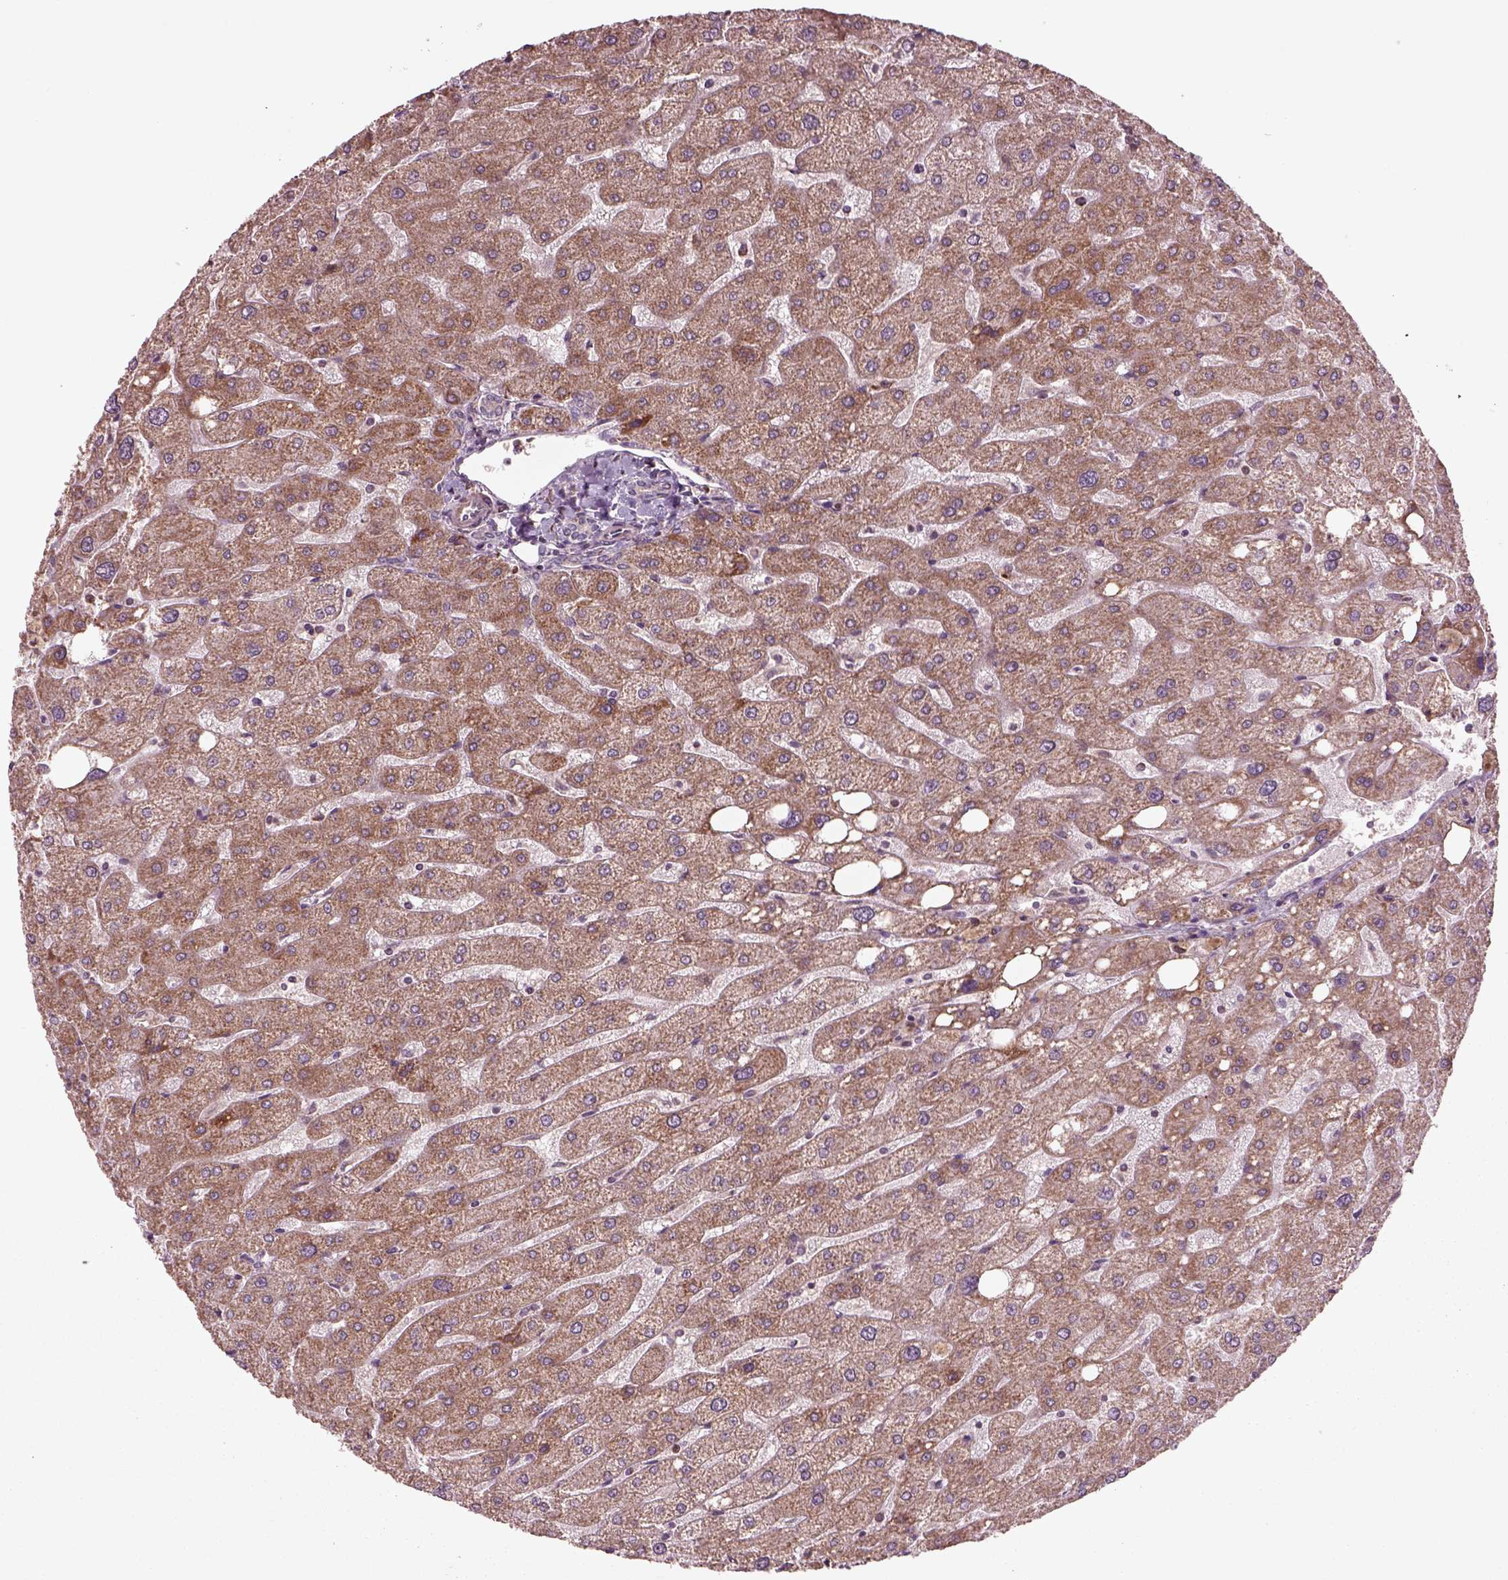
{"staining": {"intensity": "negative", "quantity": "none", "location": "none"}, "tissue": "liver", "cell_type": "Cholangiocytes", "image_type": "normal", "snomed": [{"axis": "morphology", "description": "Normal tissue, NOS"}, {"axis": "topography", "description": "Liver"}], "caption": "High magnification brightfield microscopy of normal liver stained with DAB (brown) and counterstained with hematoxylin (blue): cholangiocytes show no significant expression. The staining was performed using DAB to visualize the protein expression in brown, while the nuclei were stained in blue with hematoxylin (Magnification: 20x).", "gene": "SLC25A31", "patient": {"sex": "male", "age": 67}}